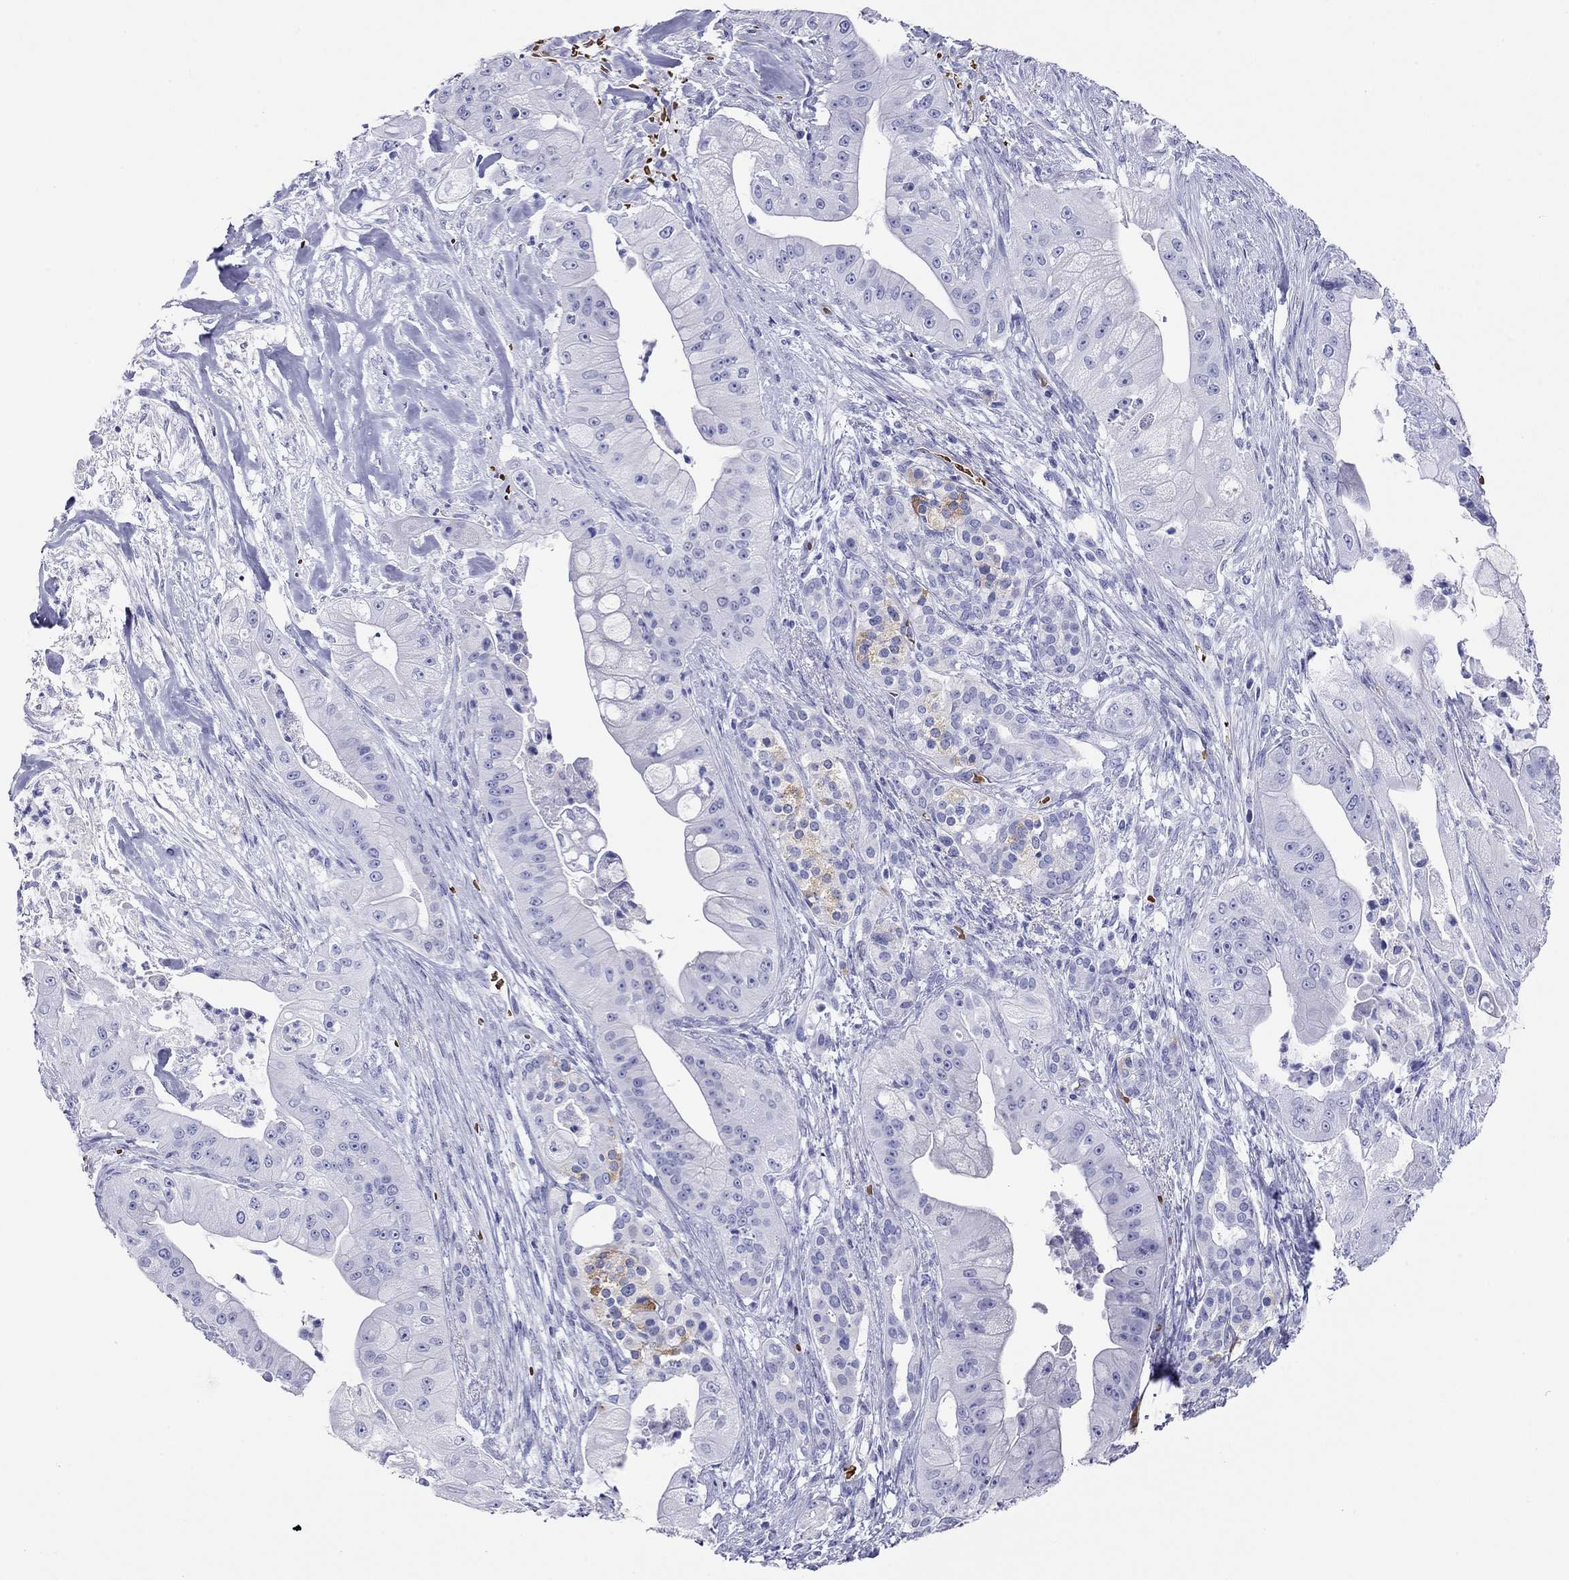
{"staining": {"intensity": "negative", "quantity": "none", "location": "none"}, "tissue": "pancreatic cancer", "cell_type": "Tumor cells", "image_type": "cancer", "snomed": [{"axis": "morphology", "description": "Normal tissue, NOS"}, {"axis": "morphology", "description": "Inflammation, NOS"}, {"axis": "morphology", "description": "Adenocarcinoma, NOS"}, {"axis": "topography", "description": "Pancreas"}], "caption": "This is an IHC histopathology image of adenocarcinoma (pancreatic). There is no staining in tumor cells.", "gene": "PTPRN", "patient": {"sex": "male", "age": 57}}